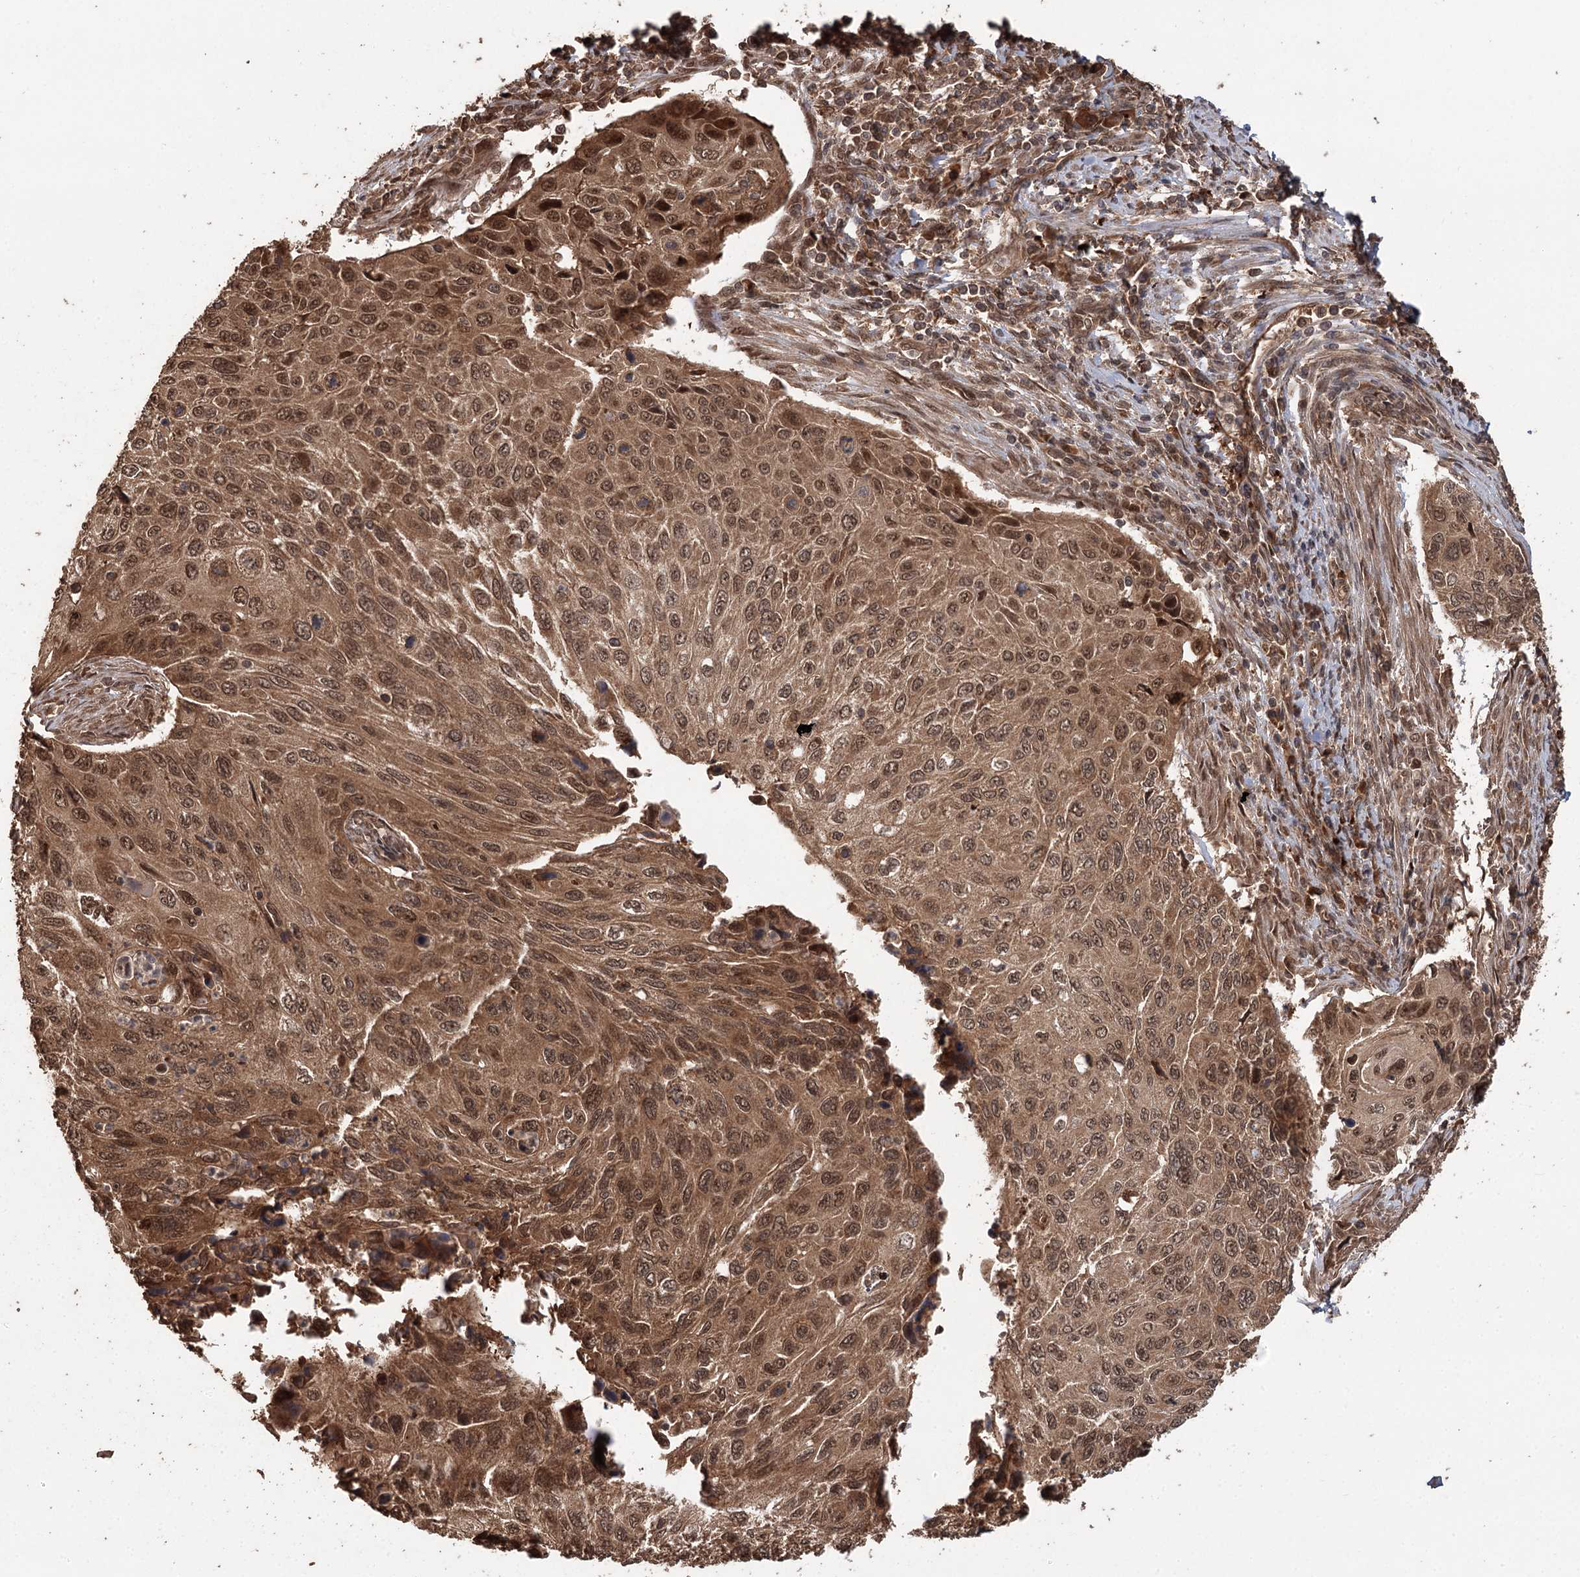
{"staining": {"intensity": "moderate", "quantity": ">75%", "location": "cytoplasmic/membranous,nuclear"}, "tissue": "cervical cancer", "cell_type": "Tumor cells", "image_type": "cancer", "snomed": [{"axis": "morphology", "description": "Squamous cell carcinoma, NOS"}, {"axis": "topography", "description": "Cervix"}], "caption": "Squamous cell carcinoma (cervical) stained with a protein marker reveals moderate staining in tumor cells.", "gene": "N6AMT1", "patient": {"sex": "female", "age": 70}}